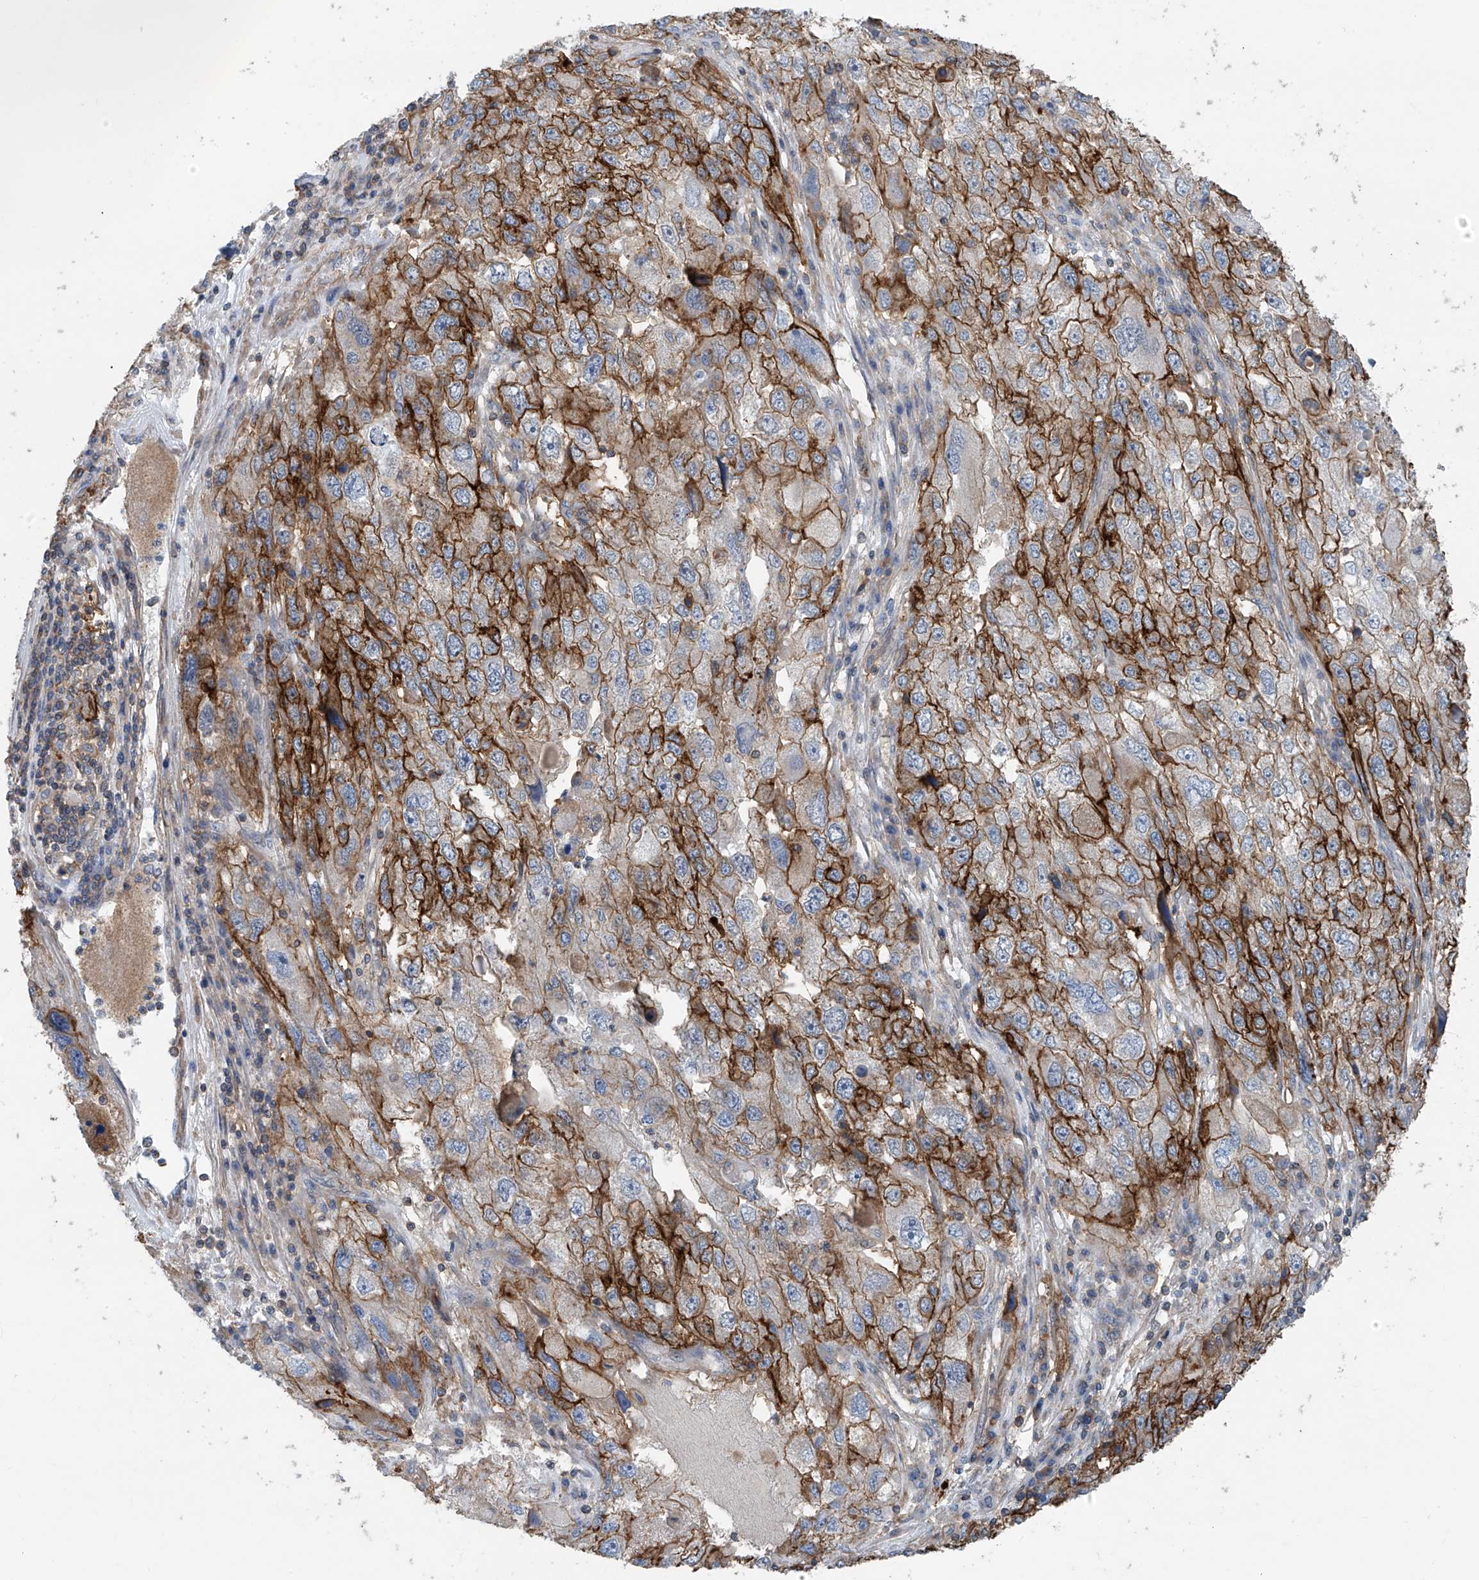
{"staining": {"intensity": "strong", "quantity": "25%-75%", "location": "cytoplasmic/membranous"}, "tissue": "endometrial cancer", "cell_type": "Tumor cells", "image_type": "cancer", "snomed": [{"axis": "morphology", "description": "Adenocarcinoma, NOS"}, {"axis": "topography", "description": "Endometrium"}], "caption": "A high amount of strong cytoplasmic/membranous positivity is seen in about 25%-75% of tumor cells in endometrial cancer (adenocarcinoma) tissue.", "gene": "SLC1A5", "patient": {"sex": "female", "age": 49}}